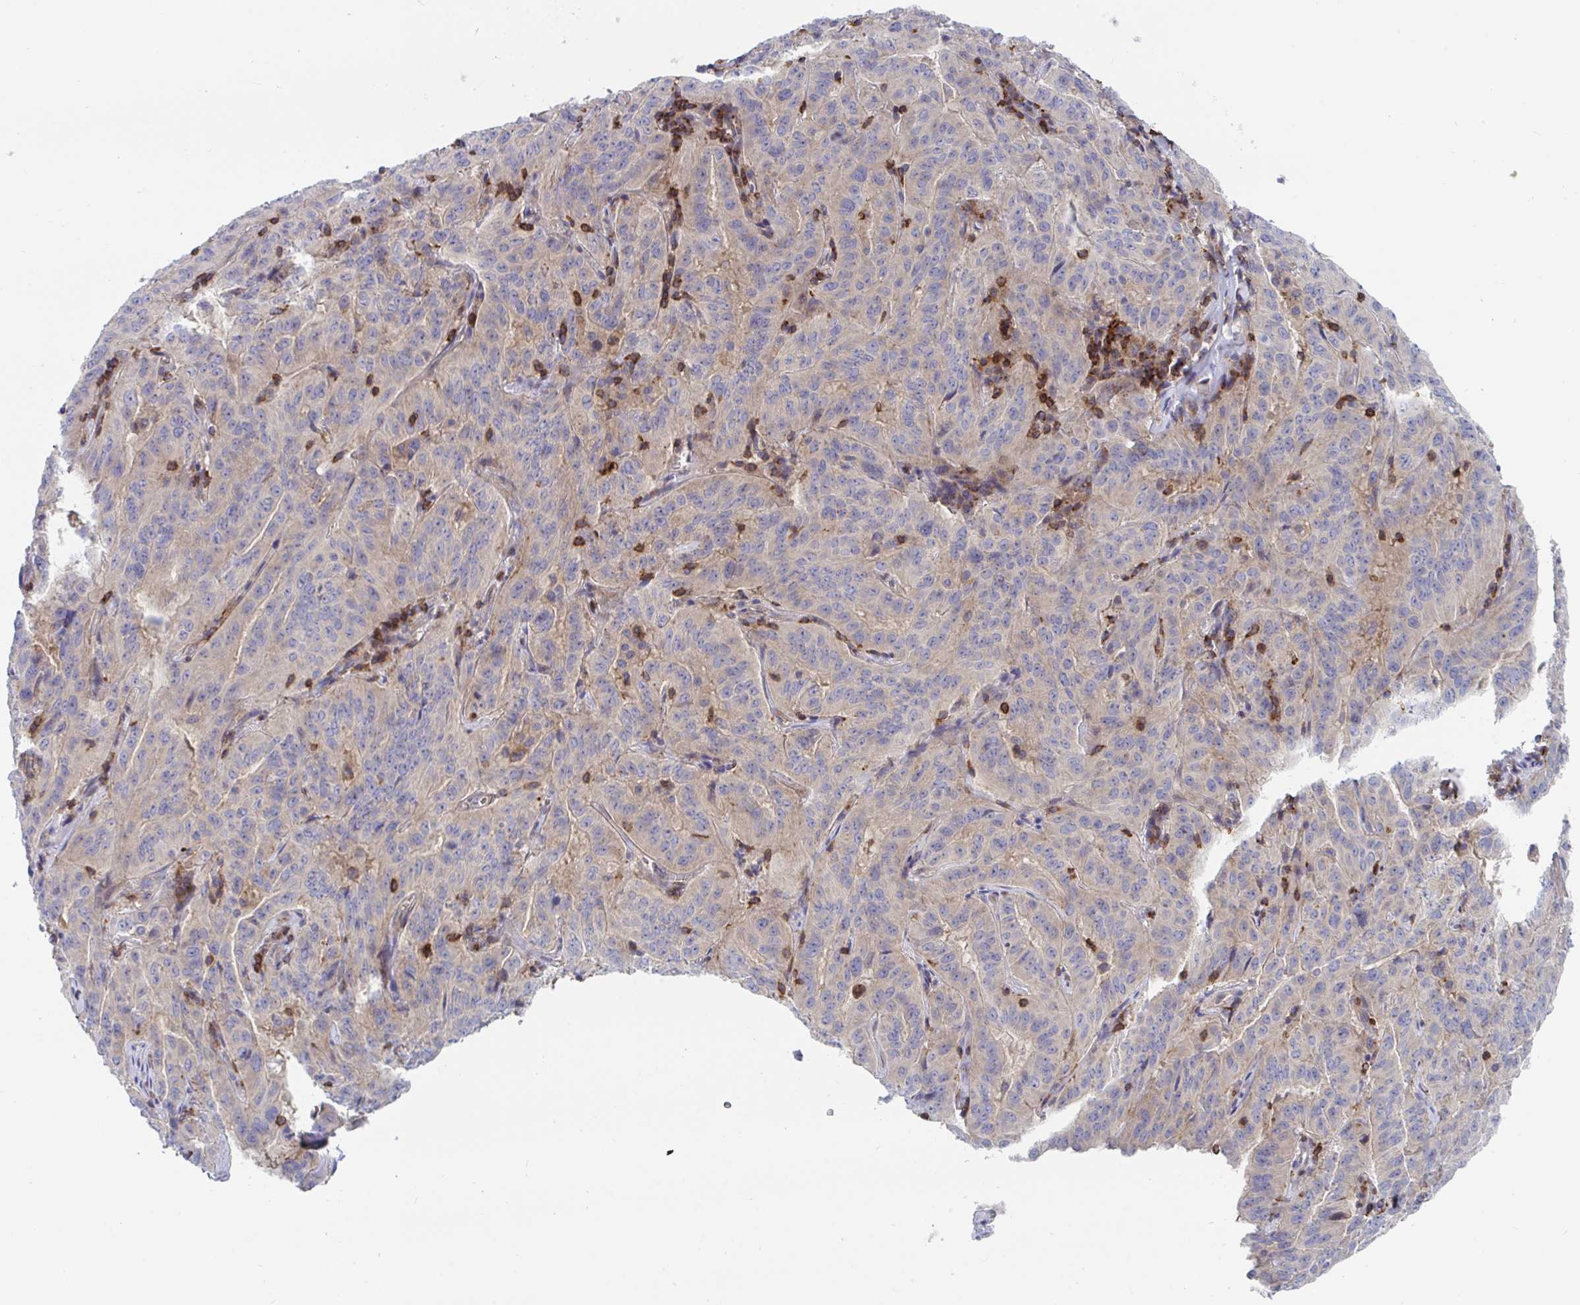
{"staining": {"intensity": "weak", "quantity": "<25%", "location": "cytoplasmic/membranous"}, "tissue": "pancreatic cancer", "cell_type": "Tumor cells", "image_type": "cancer", "snomed": [{"axis": "morphology", "description": "Adenocarcinoma, NOS"}, {"axis": "topography", "description": "Pancreas"}], "caption": "Photomicrograph shows no significant protein positivity in tumor cells of pancreatic adenocarcinoma.", "gene": "FRMD3", "patient": {"sex": "male", "age": 63}}